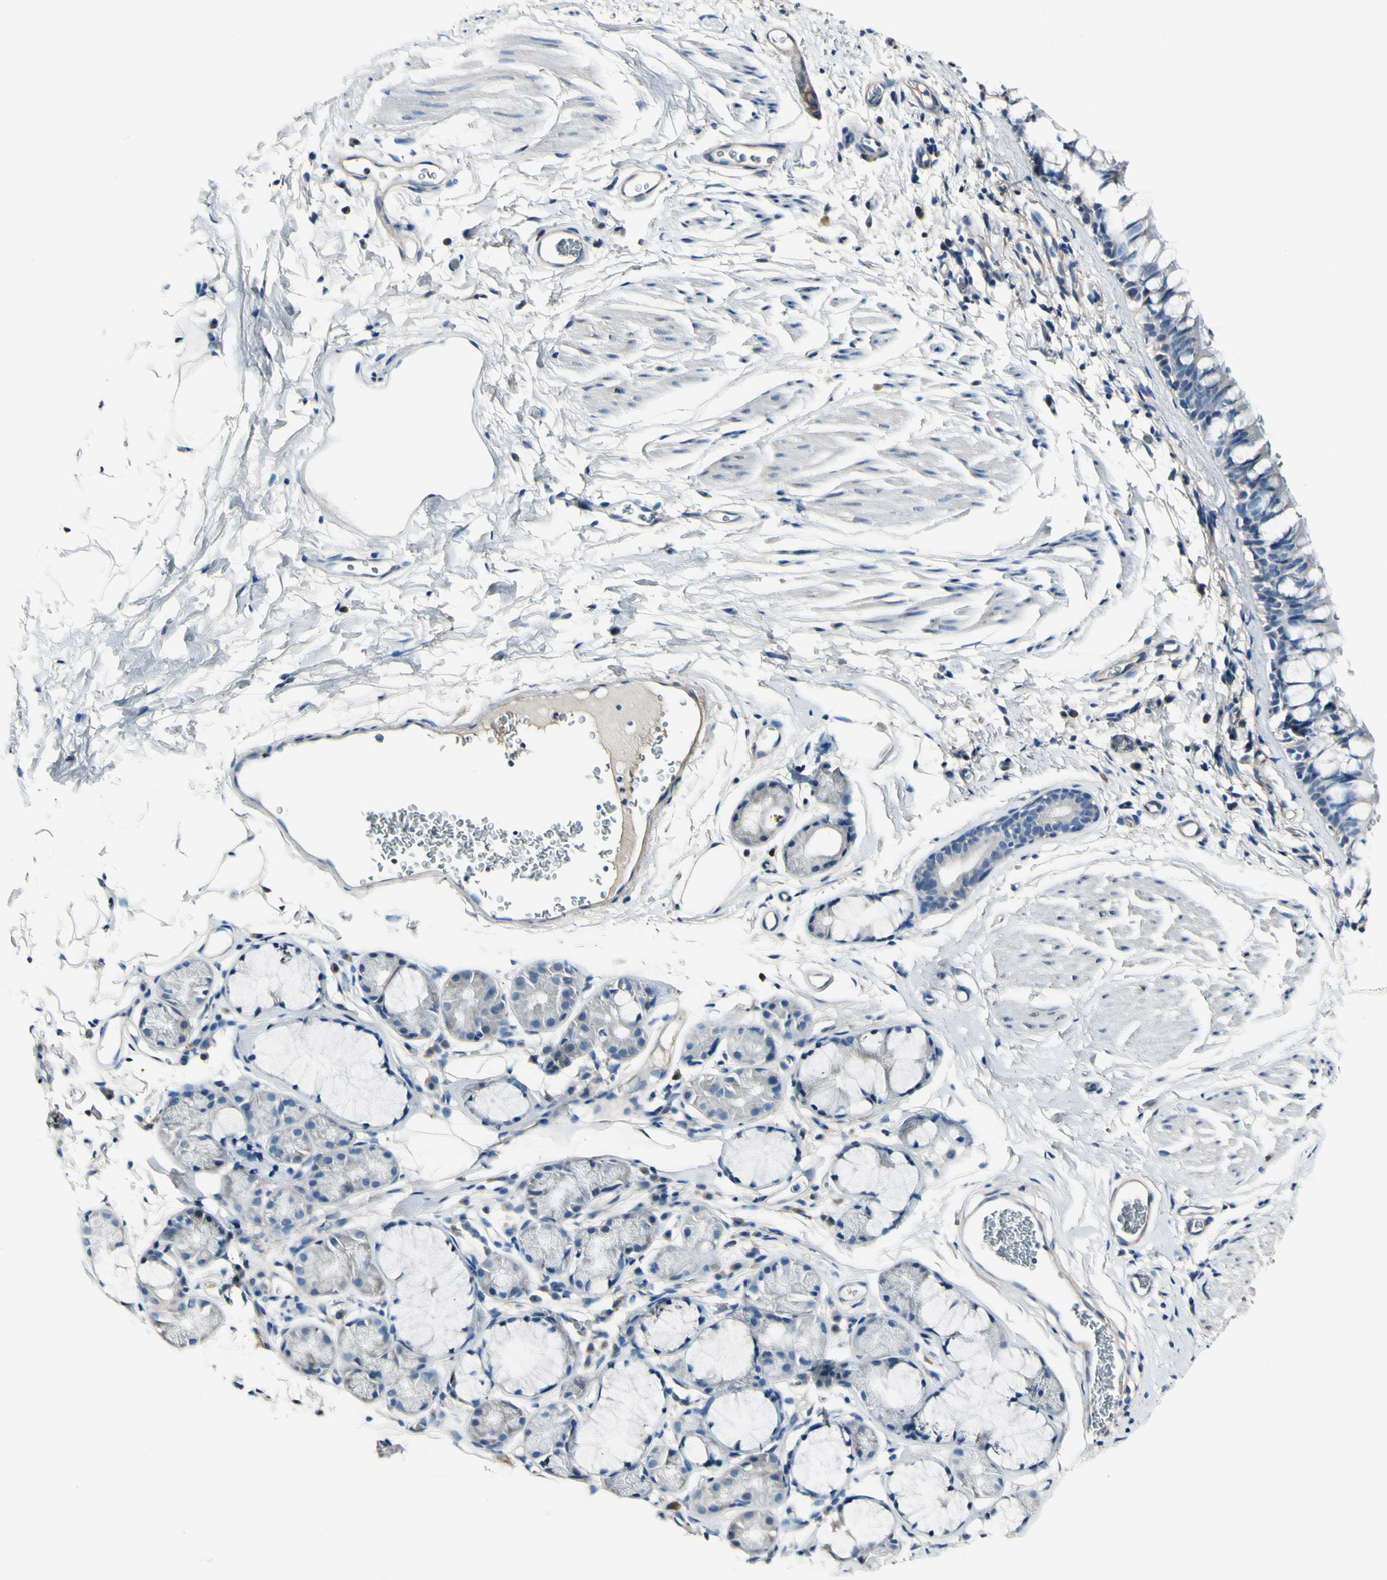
{"staining": {"intensity": "negative", "quantity": "none", "location": "none"}, "tissue": "bronchus", "cell_type": "Respiratory epithelial cells", "image_type": "normal", "snomed": [{"axis": "morphology", "description": "Normal tissue, NOS"}, {"axis": "morphology", "description": "Malignant melanoma, Metastatic site"}, {"axis": "topography", "description": "Bronchus"}, {"axis": "topography", "description": "Lung"}], "caption": "Respiratory epithelial cells show no significant protein positivity in benign bronchus. (Brightfield microscopy of DAB (3,3'-diaminobenzidine) immunohistochemistry at high magnification).", "gene": "COL6A3", "patient": {"sex": "male", "age": 64}}